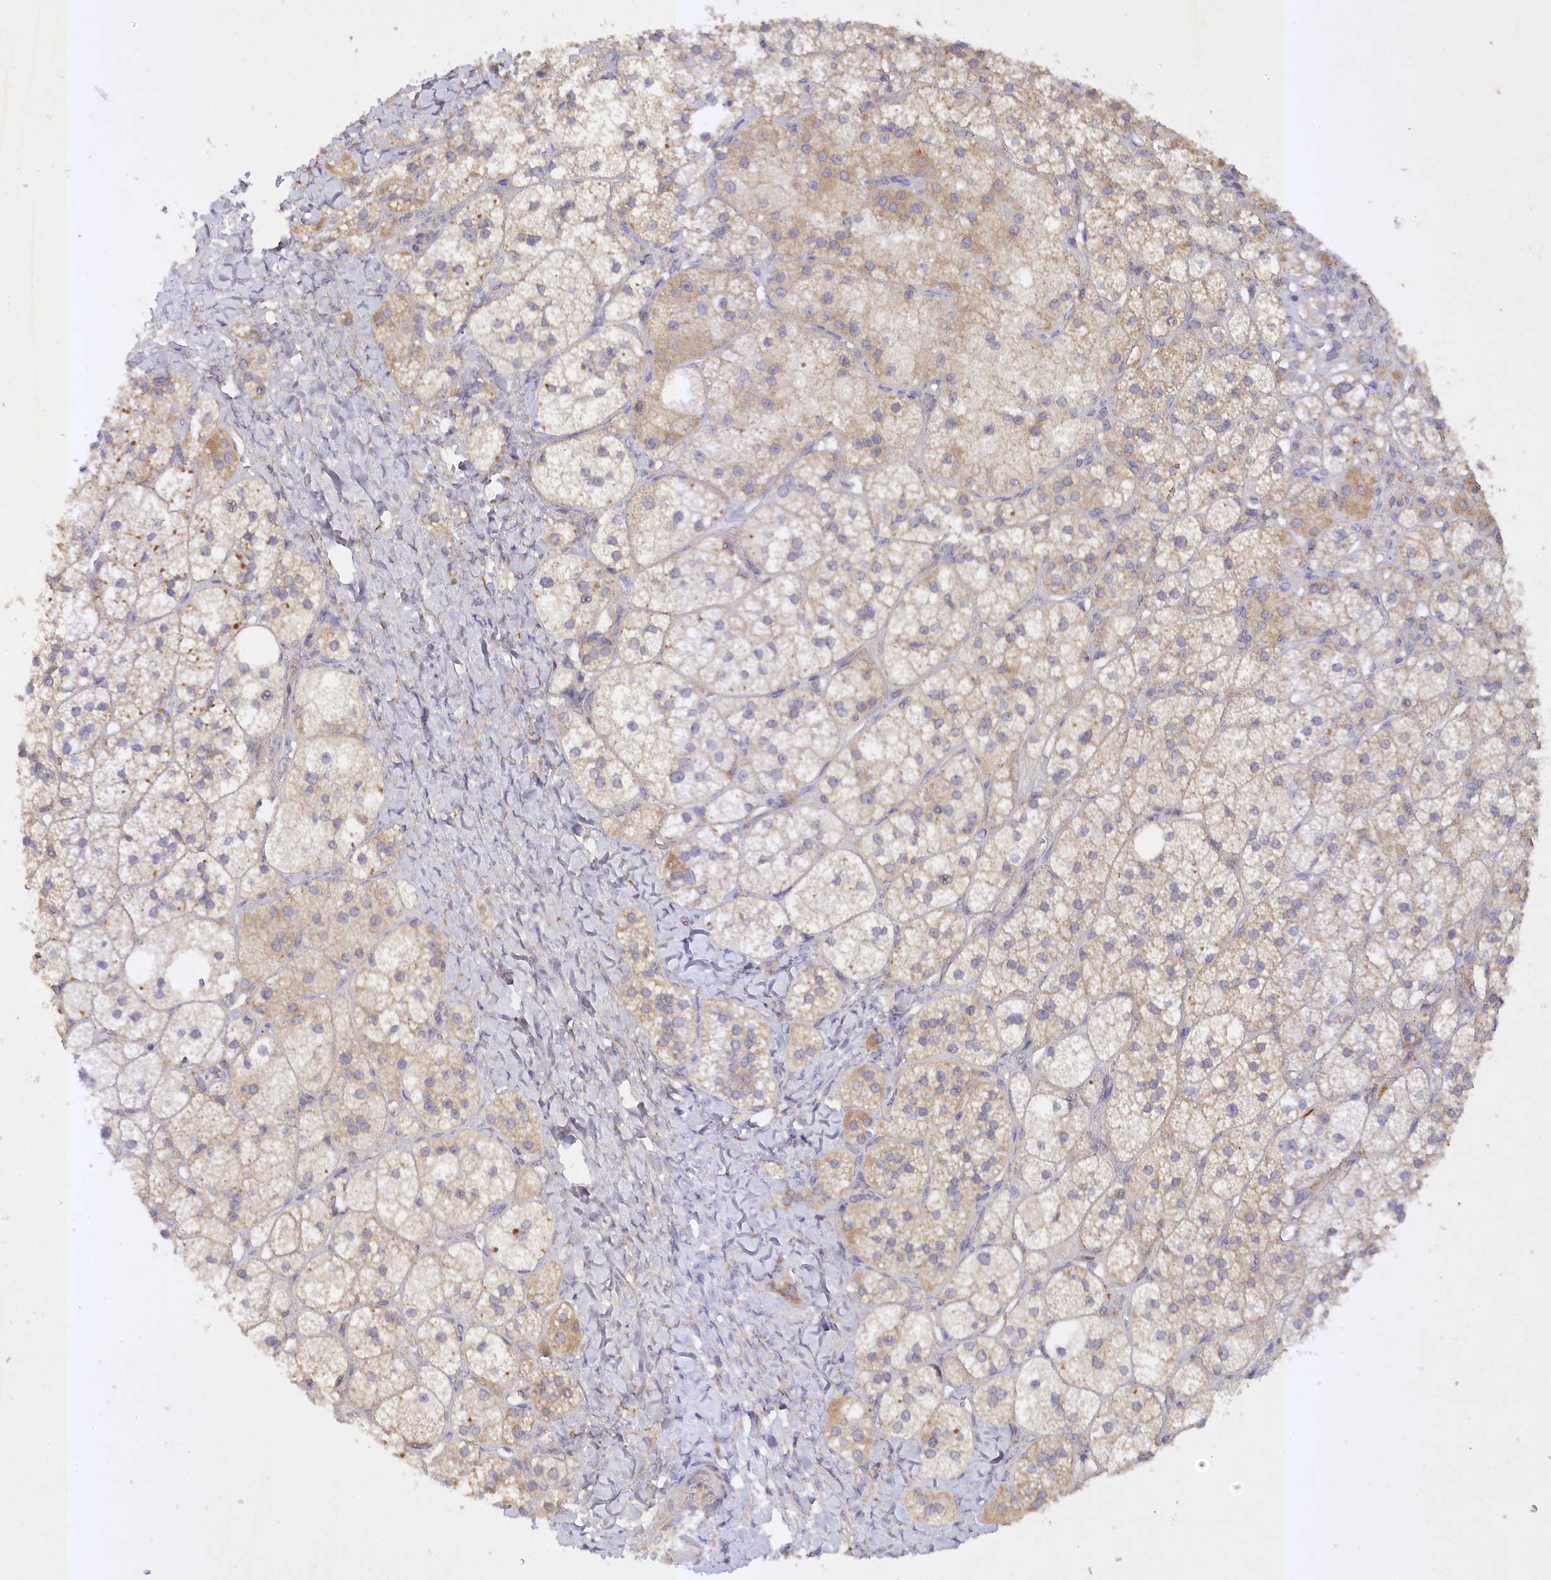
{"staining": {"intensity": "moderate", "quantity": "25%-75%", "location": "cytoplasmic/membranous"}, "tissue": "adrenal gland", "cell_type": "Glandular cells", "image_type": "normal", "snomed": [{"axis": "morphology", "description": "Normal tissue, NOS"}, {"axis": "topography", "description": "Adrenal gland"}], "caption": "Human adrenal gland stained for a protein (brown) shows moderate cytoplasmic/membranous positive positivity in about 25%-75% of glandular cells.", "gene": "TRAF3IP1", "patient": {"sex": "male", "age": 61}}